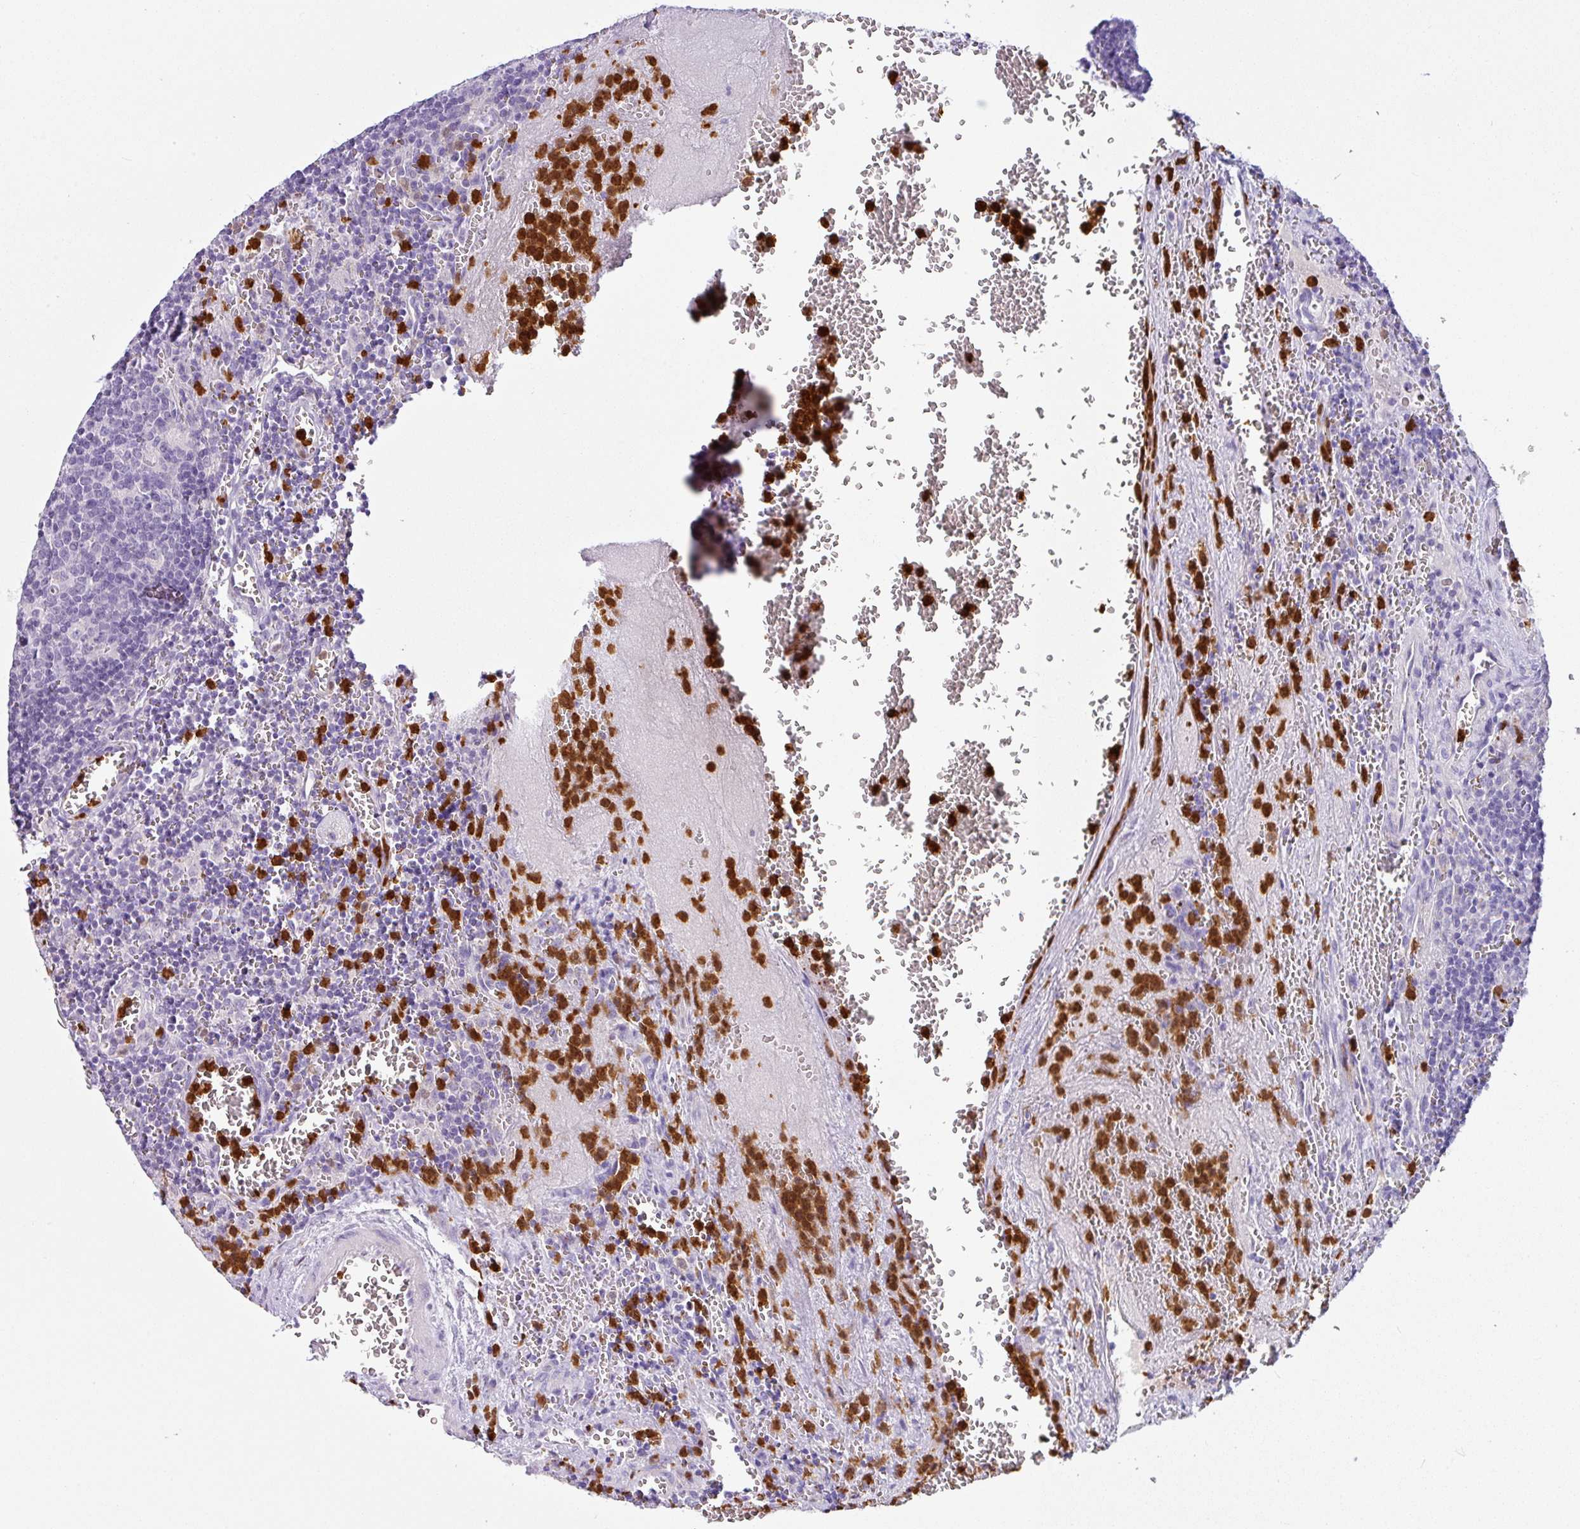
{"staining": {"intensity": "negative", "quantity": "none", "location": "none"}, "tissue": "lymph node", "cell_type": "Germinal center cells", "image_type": "normal", "snomed": [{"axis": "morphology", "description": "Normal tissue, NOS"}, {"axis": "topography", "description": "Lymph node"}], "caption": "This is a histopathology image of IHC staining of normal lymph node, which shows no expression in germinal center cells. Nuclei are stained in blue.", "gene": "SH2D3C", "patient": {"sex": "male", "age": 50}}